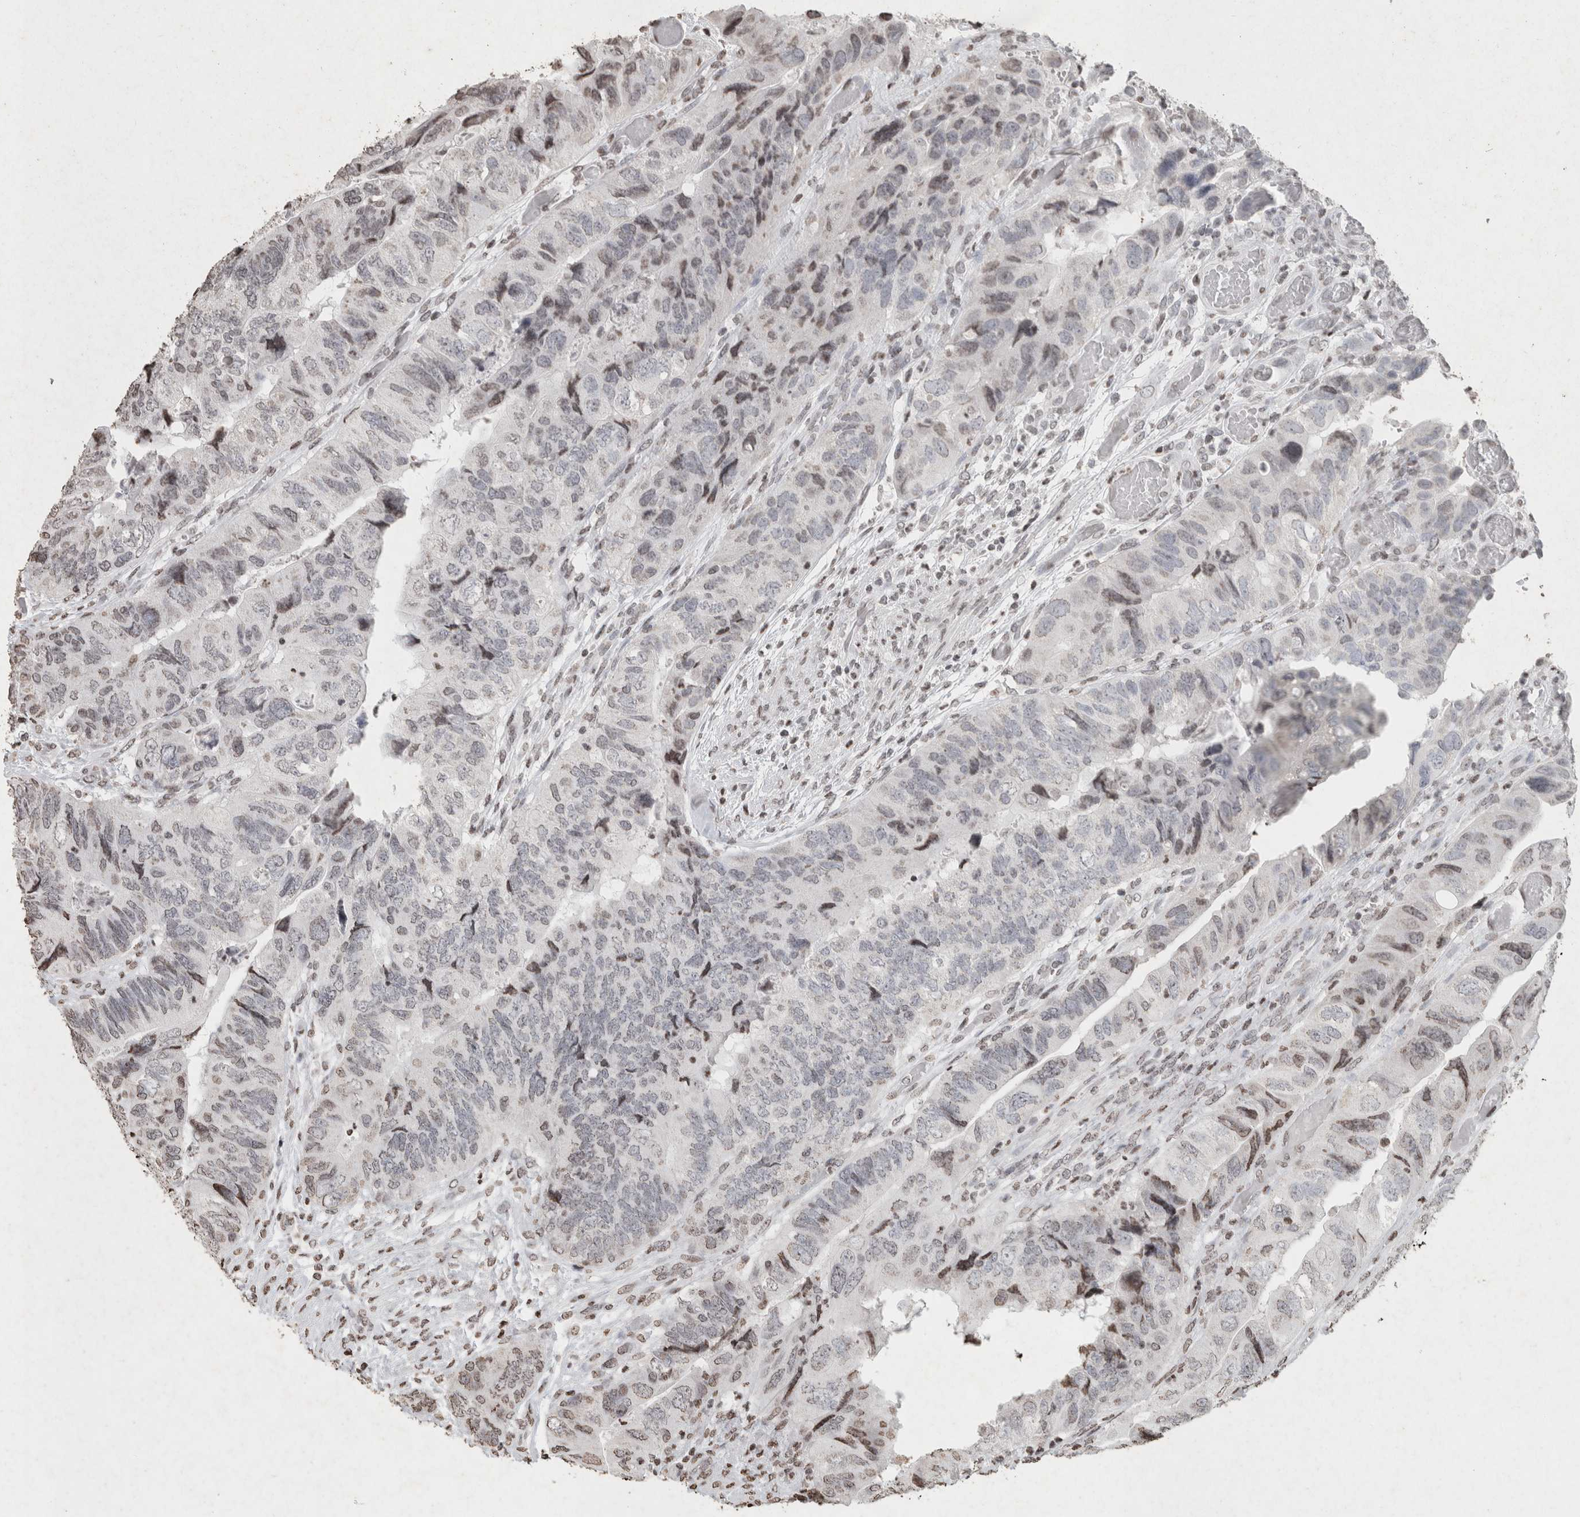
{"staining": {"intensity": "weak", "quantity": "<25%", "location": "nuclear"}, "tissue": "colorectal cancer", "cell_type": "Tumor cells", "image_type": "cancer", "snomed": [{"axis": "morphology", "description": "Adenocarcinoma, NOS"}, {"axis": "topography", "description": "Rectum"}], "caption": "Adenocarcinoma (colorectal) was stained to show a protein in brown. There is no significant expression in tumor cells.", "gene": "CNTN1", "patient": {"sex": "male", "age": 63}}